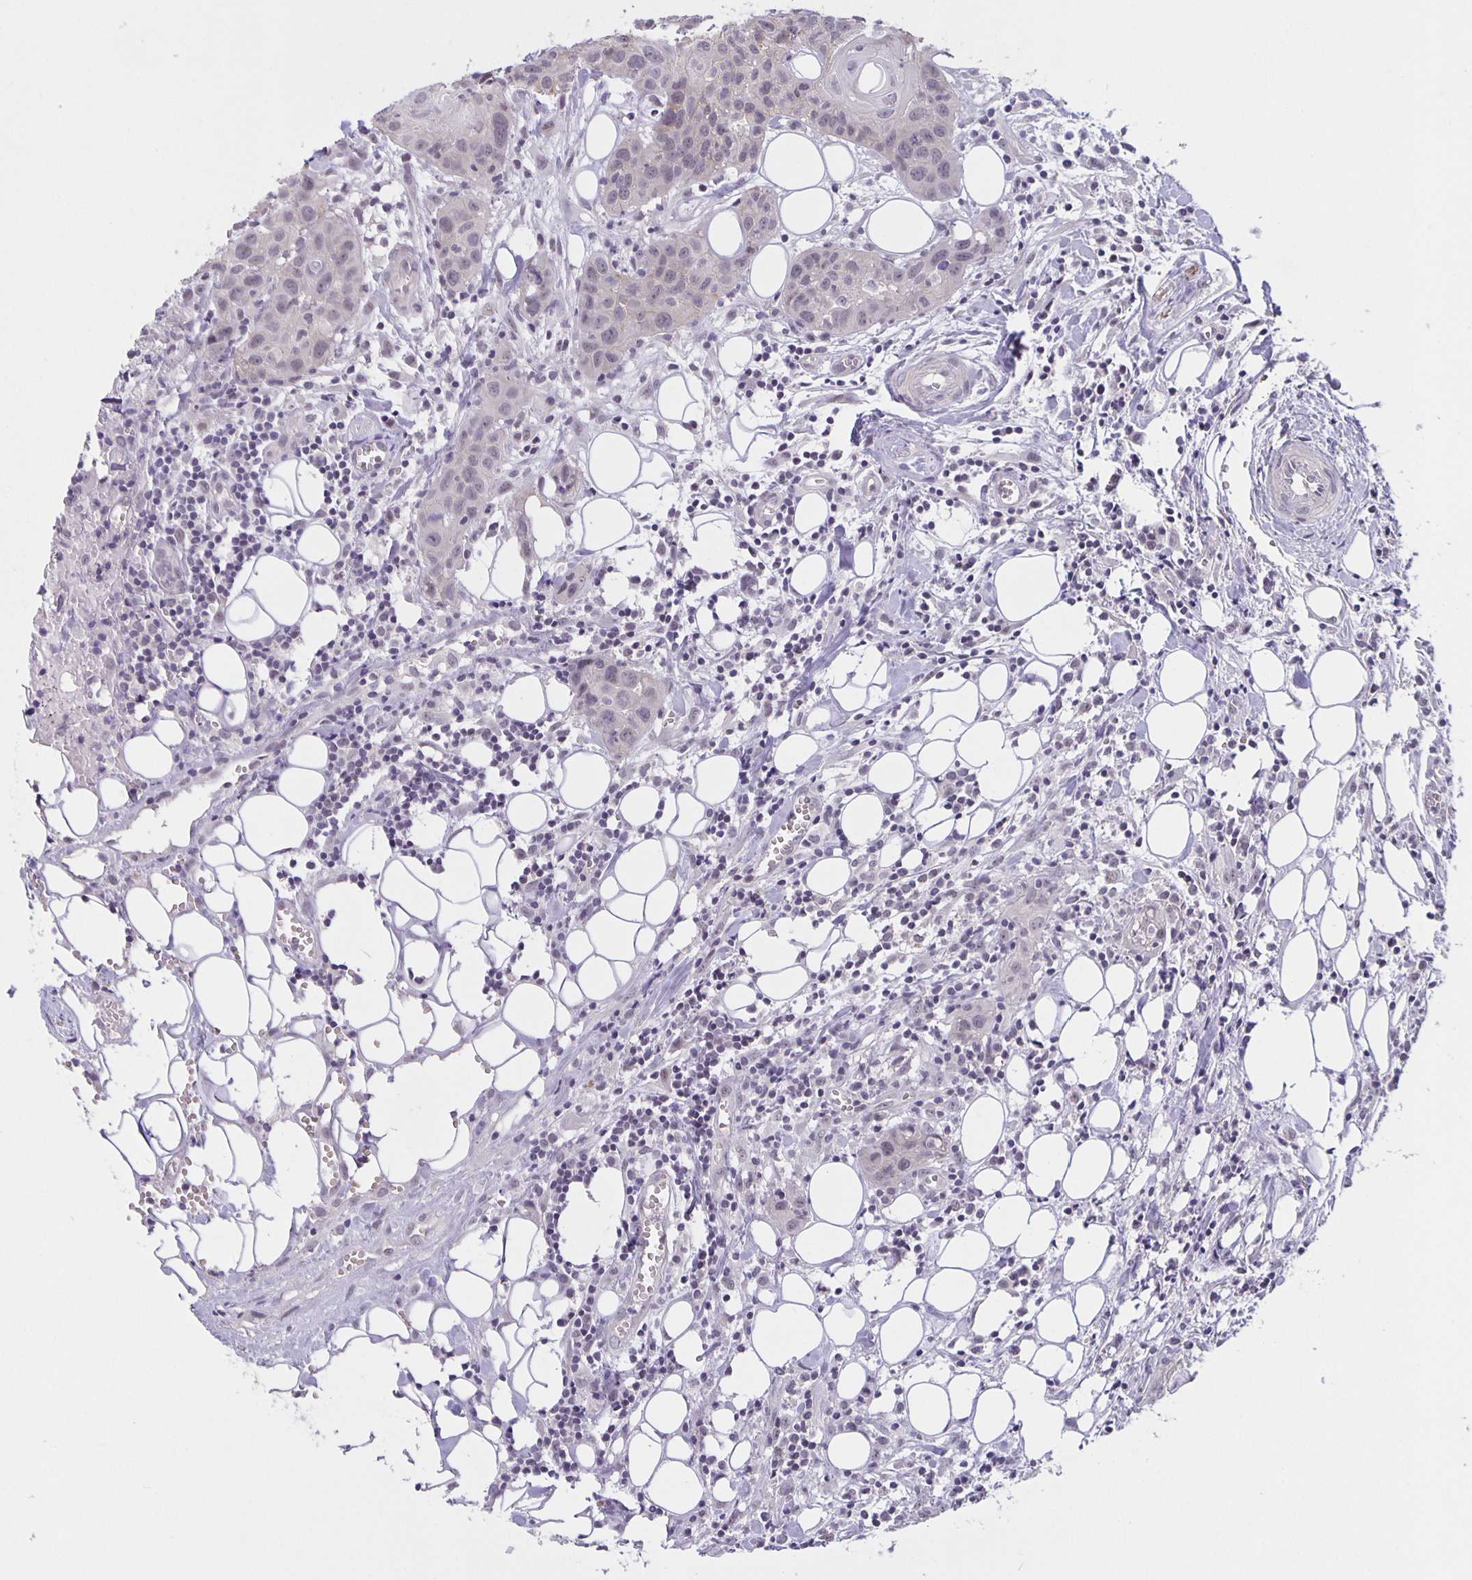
{"staining": {"intensity": "negative", "quantity": "none", "location": "none"}, "tissue": "head and neck cancer", "cell_type": "Tumor cells", "image_type": "cancer", "snomed": [{"axis": "morphology", "description": "Squamous cell carcinoma, NOS"}, {"axis": "topography", "description": "Oral tissue"}, {"axis": "topography", "description": "Head-Neck"}], "caption": "This is an immunohistochemistry photomicrograph of human head and neck cancer (squamous cell carcinoma). There is no positivity in tumor cells.", "gene": "ARVCF", "patient": {"sex": "male", "age": 58}}